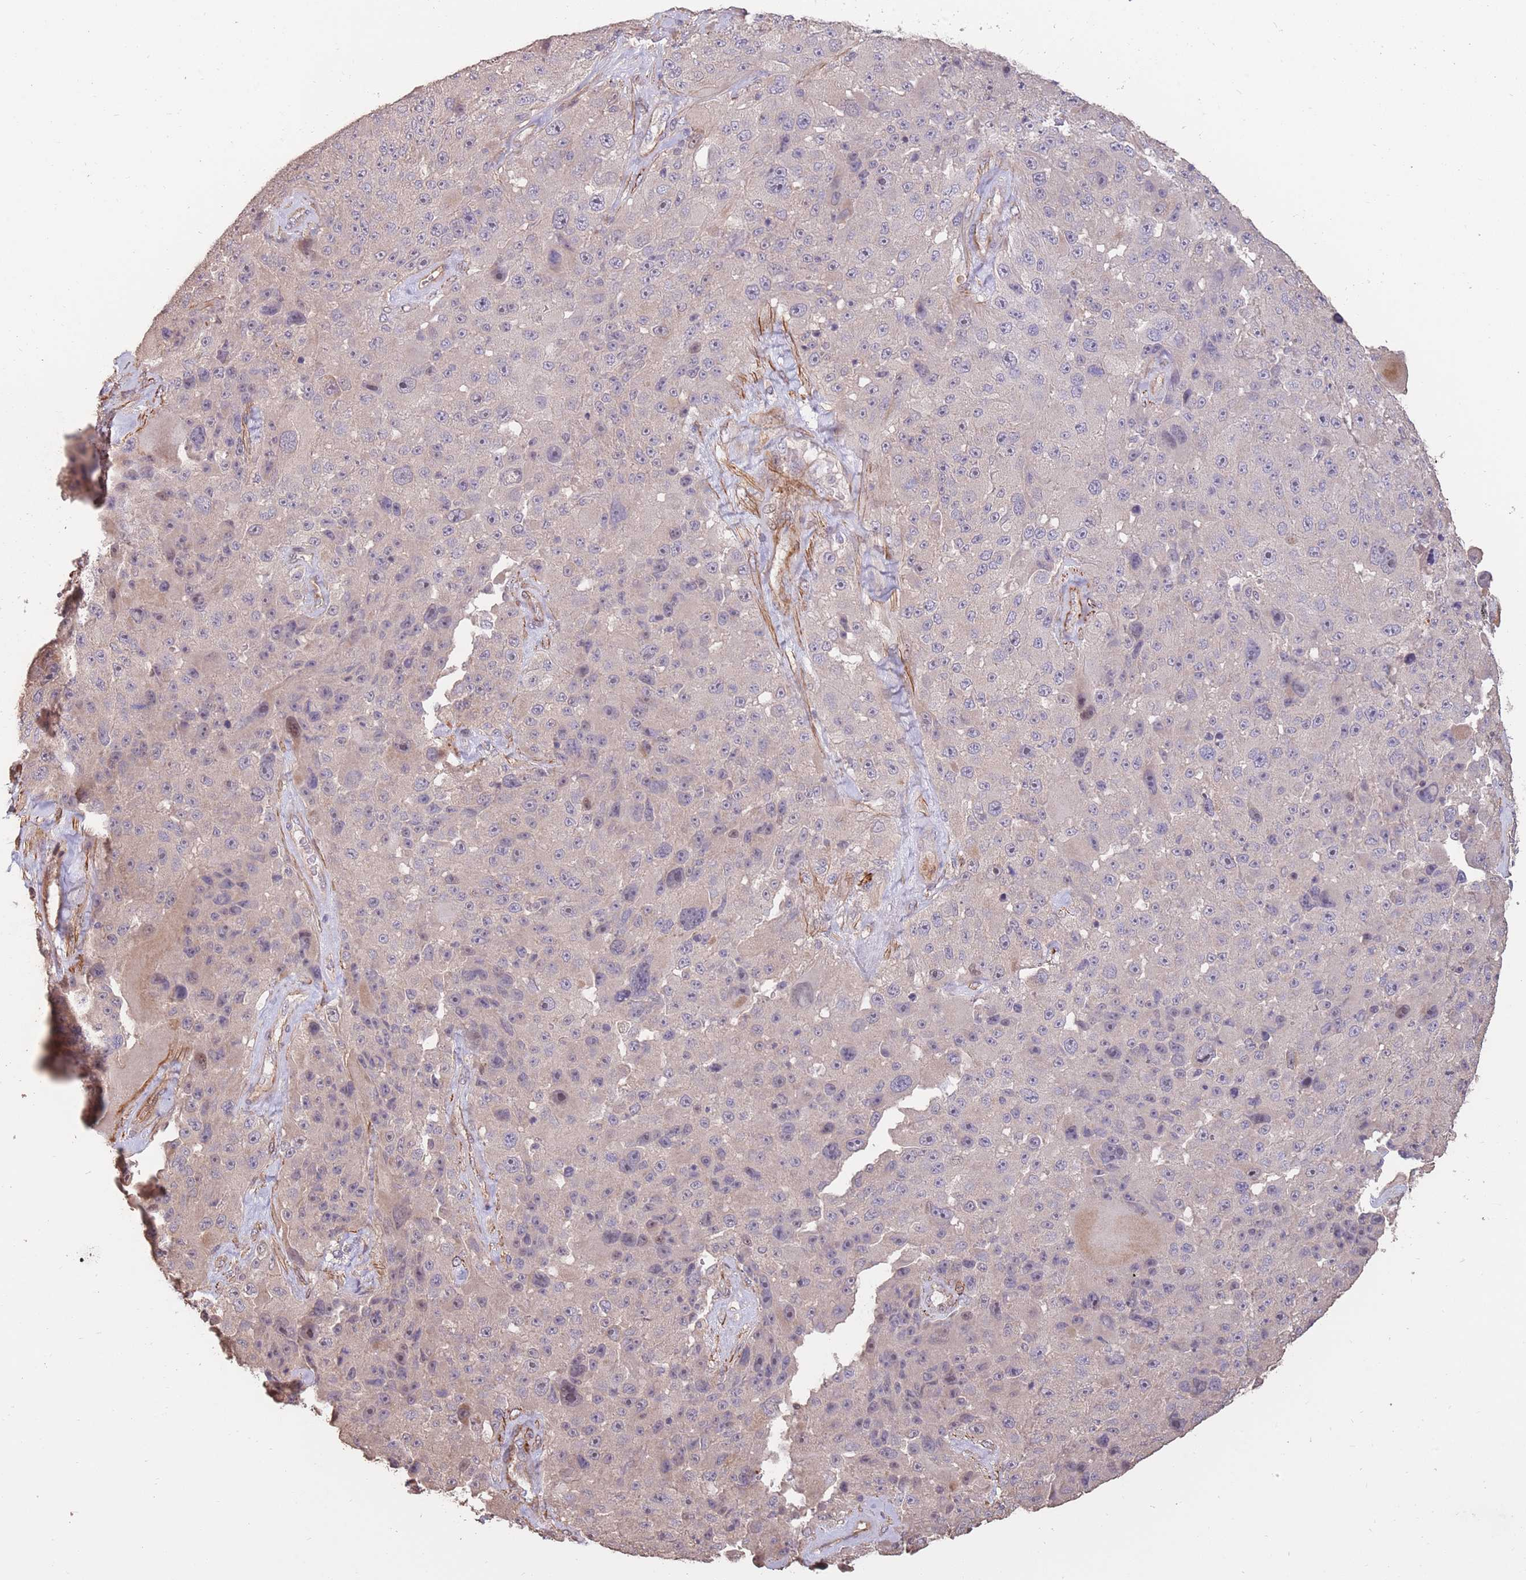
{"staining": {"intensity": "negative", "quantity": "none", "location": "none"}, "tissue": "melanoma", "cell_type": "Tumor cells", "image_type": "cancer", "snomed": [{"axis": "morphology", "description": "Malignant melanoma, Metastatic site"}, {"axis": "topography", "description": "Lymph node"}], "caption": "Immunohistochemistry (IHC) photomicrograph of neoplastic tissue: human malignant melanoma (metastatic site) stained with DAB exhibits no significant protein positivity in tumor cells. (DAB IHC with hematoxylin counter stain).", "gene": "NLRC4", "patient": {"sex": "male", "age": 62}}